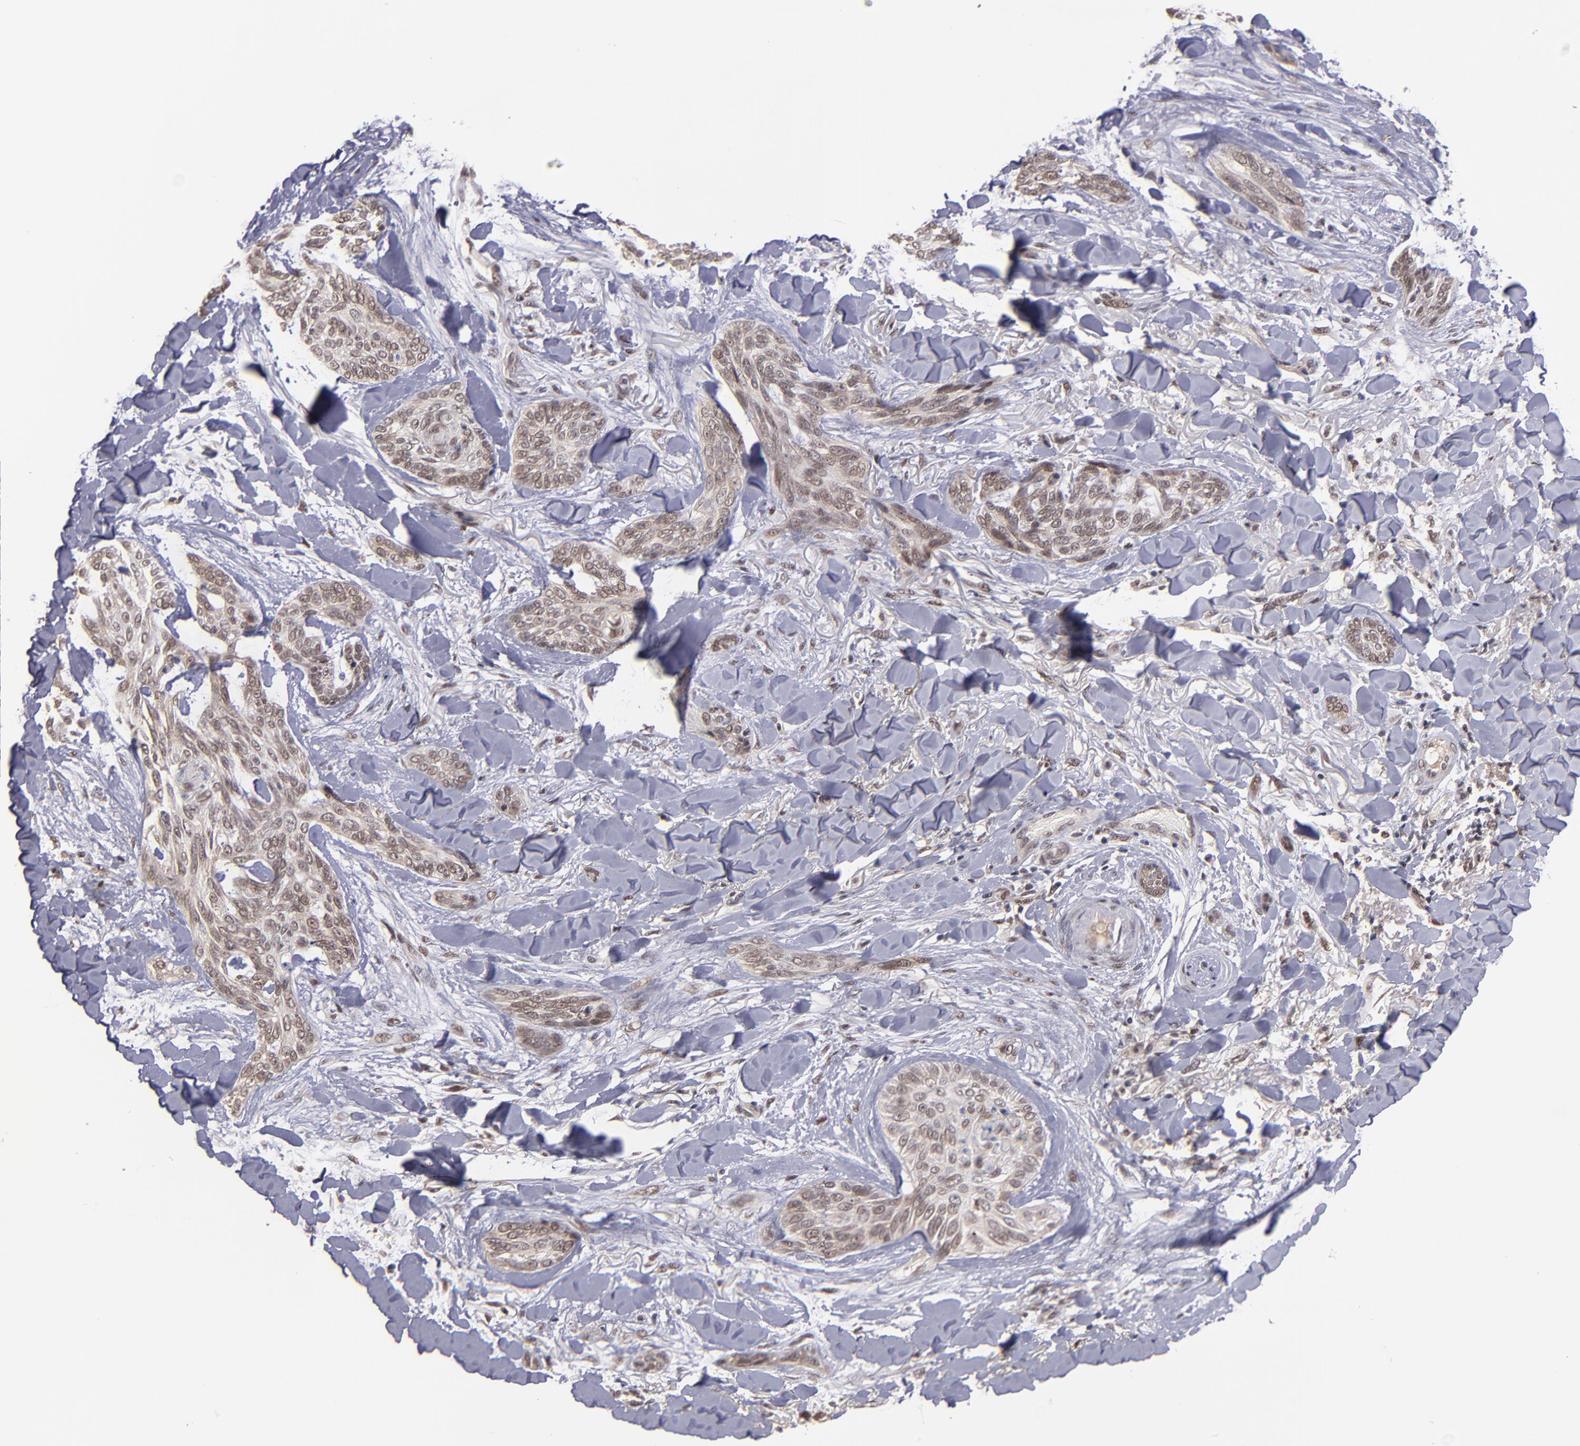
{"staining": {"intensity": "moderate", "quantity": ">75%", "location": "nuclear"}, "tissue": "skin cancer", "cell_type": "Tumor cells", "image_type": "cancer", "snomed": [{"axis": "morphology", "description": "Normal tissue, NOS"}, {"axis": "morphology", "description": "Basal cell carcinoma"}, {"axis": "topography", "description": "Skin"}], "caption": "Approximately >75% of tumor cells in skin cancer (basal cell carcinoma) reveal moderate nuclear protein expression as visualized by brown immunohistochemical staining.", "gene": "EP300", "patient": {"sex": "female", "age": 71}}